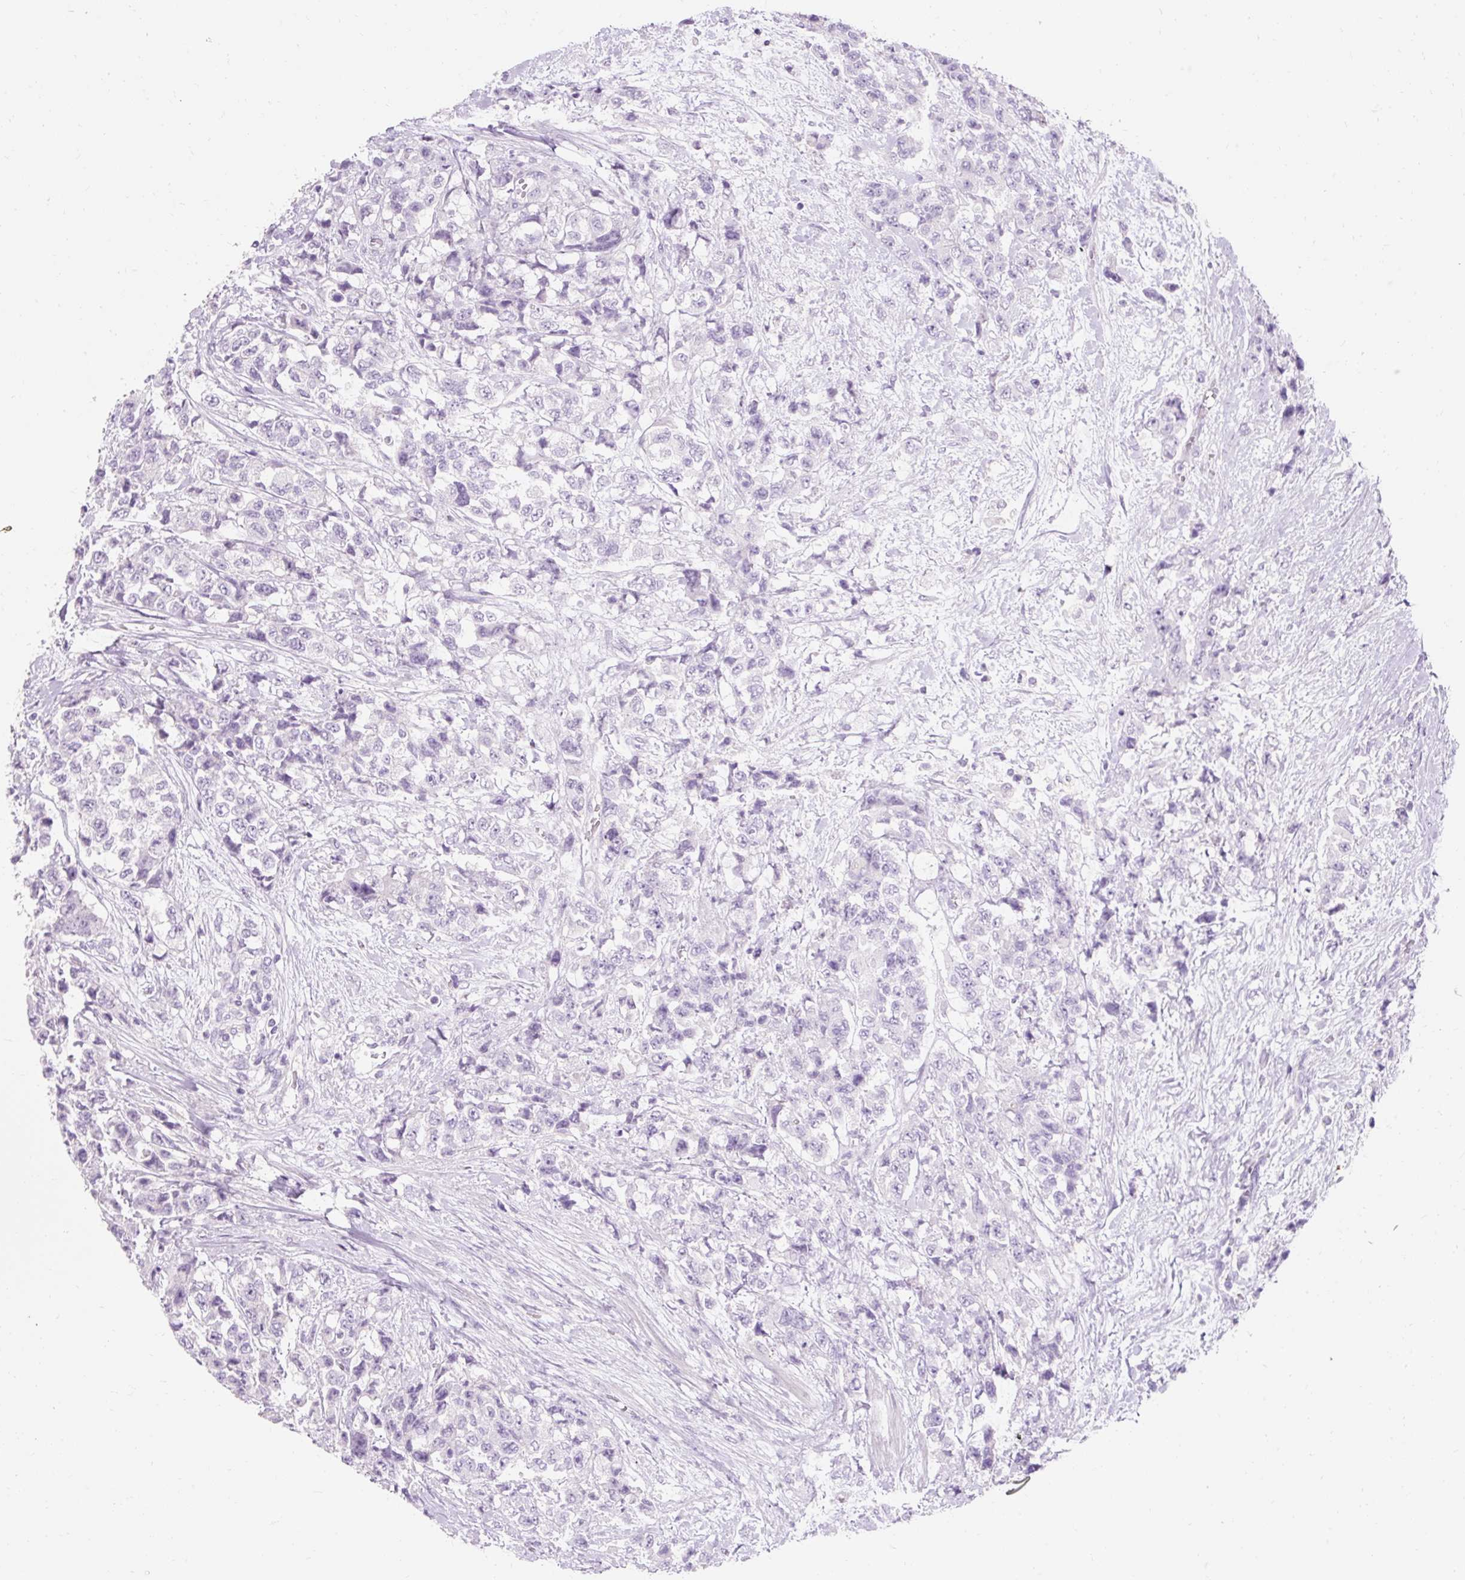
{"staining": {"intensity": "negative", "quantity": "none", "location": "none"}, "tissue": "urothelial cancer", "cell_type": "Tumor cells", "image_type": "cancer", "snomed": [{"axis": "morphology", "description": "Urothelial carcinoma, High grade"}, {"axis": "topography", "description": "Urinary bladder"}], "caption": "High power microscopy image of an immunohistochemistry image of urothelial carcinoma (high-grade), revealing no significant expression in tumor cells.", "gene": "TMEM213", "patient": {"sex": "female", "age": 78}}